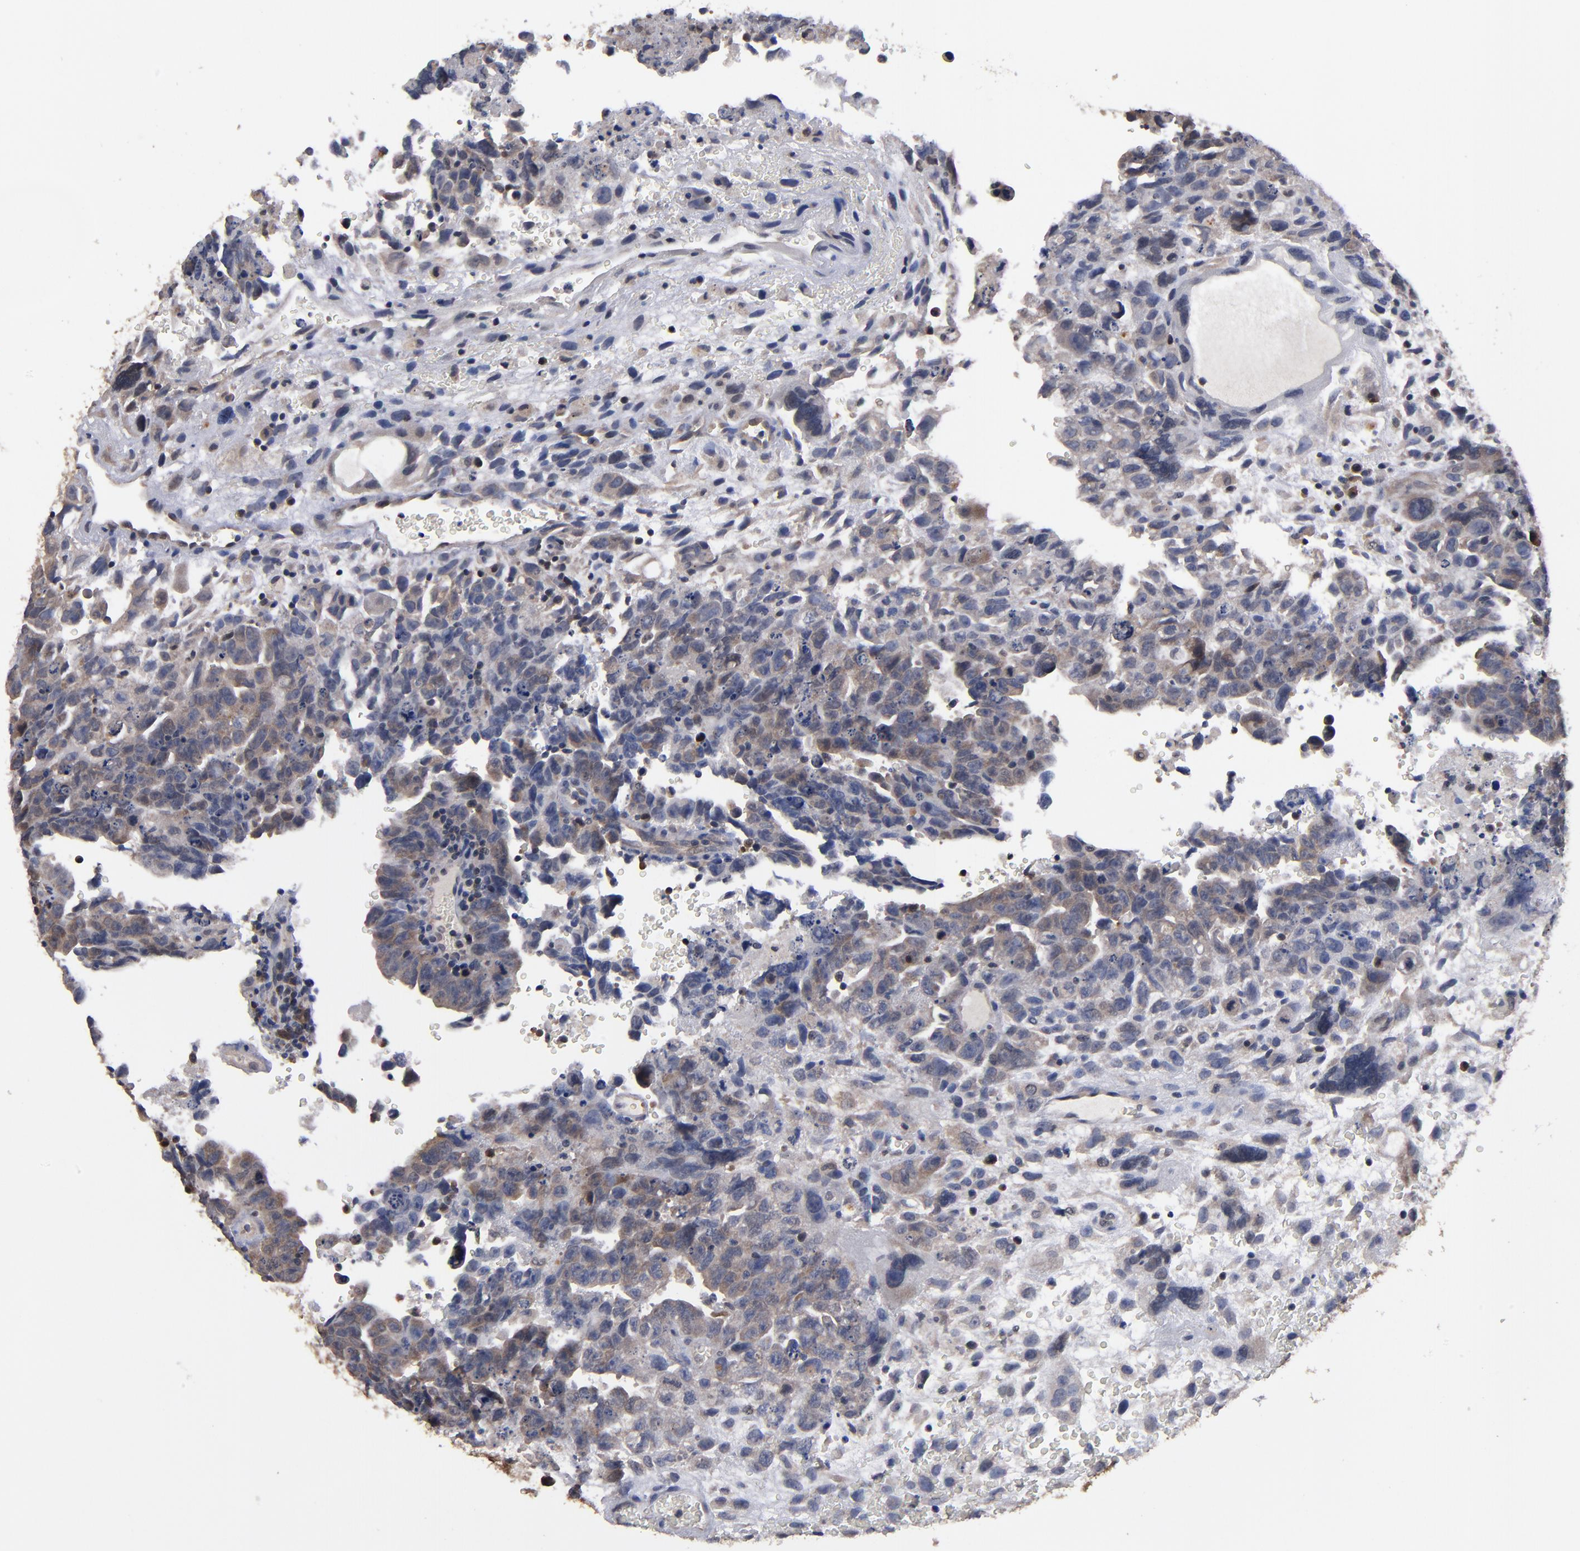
{"staining": {"intensity": "weak", "quantity": ">75%", "location": "cytoplasmic/membranous"}, "tissue": "testis cancer", "cell_type": "Tumor cells", "image_type": "cancer", "snomed": [{"axis": "morphology", "description": "Carcinoma, Embryonal, NOS"}, {"axis": "topography", "description": "Testis"}], "caption": "High-power microscopy captured an immunohistochemistry (IHC) photomicrograph of testis cancer, revealing weak cytoplasmic/membranous expression in about >75% of tumor cells.", "gene": "ALG13", "patient": {"sex": "male", "age": 28}}